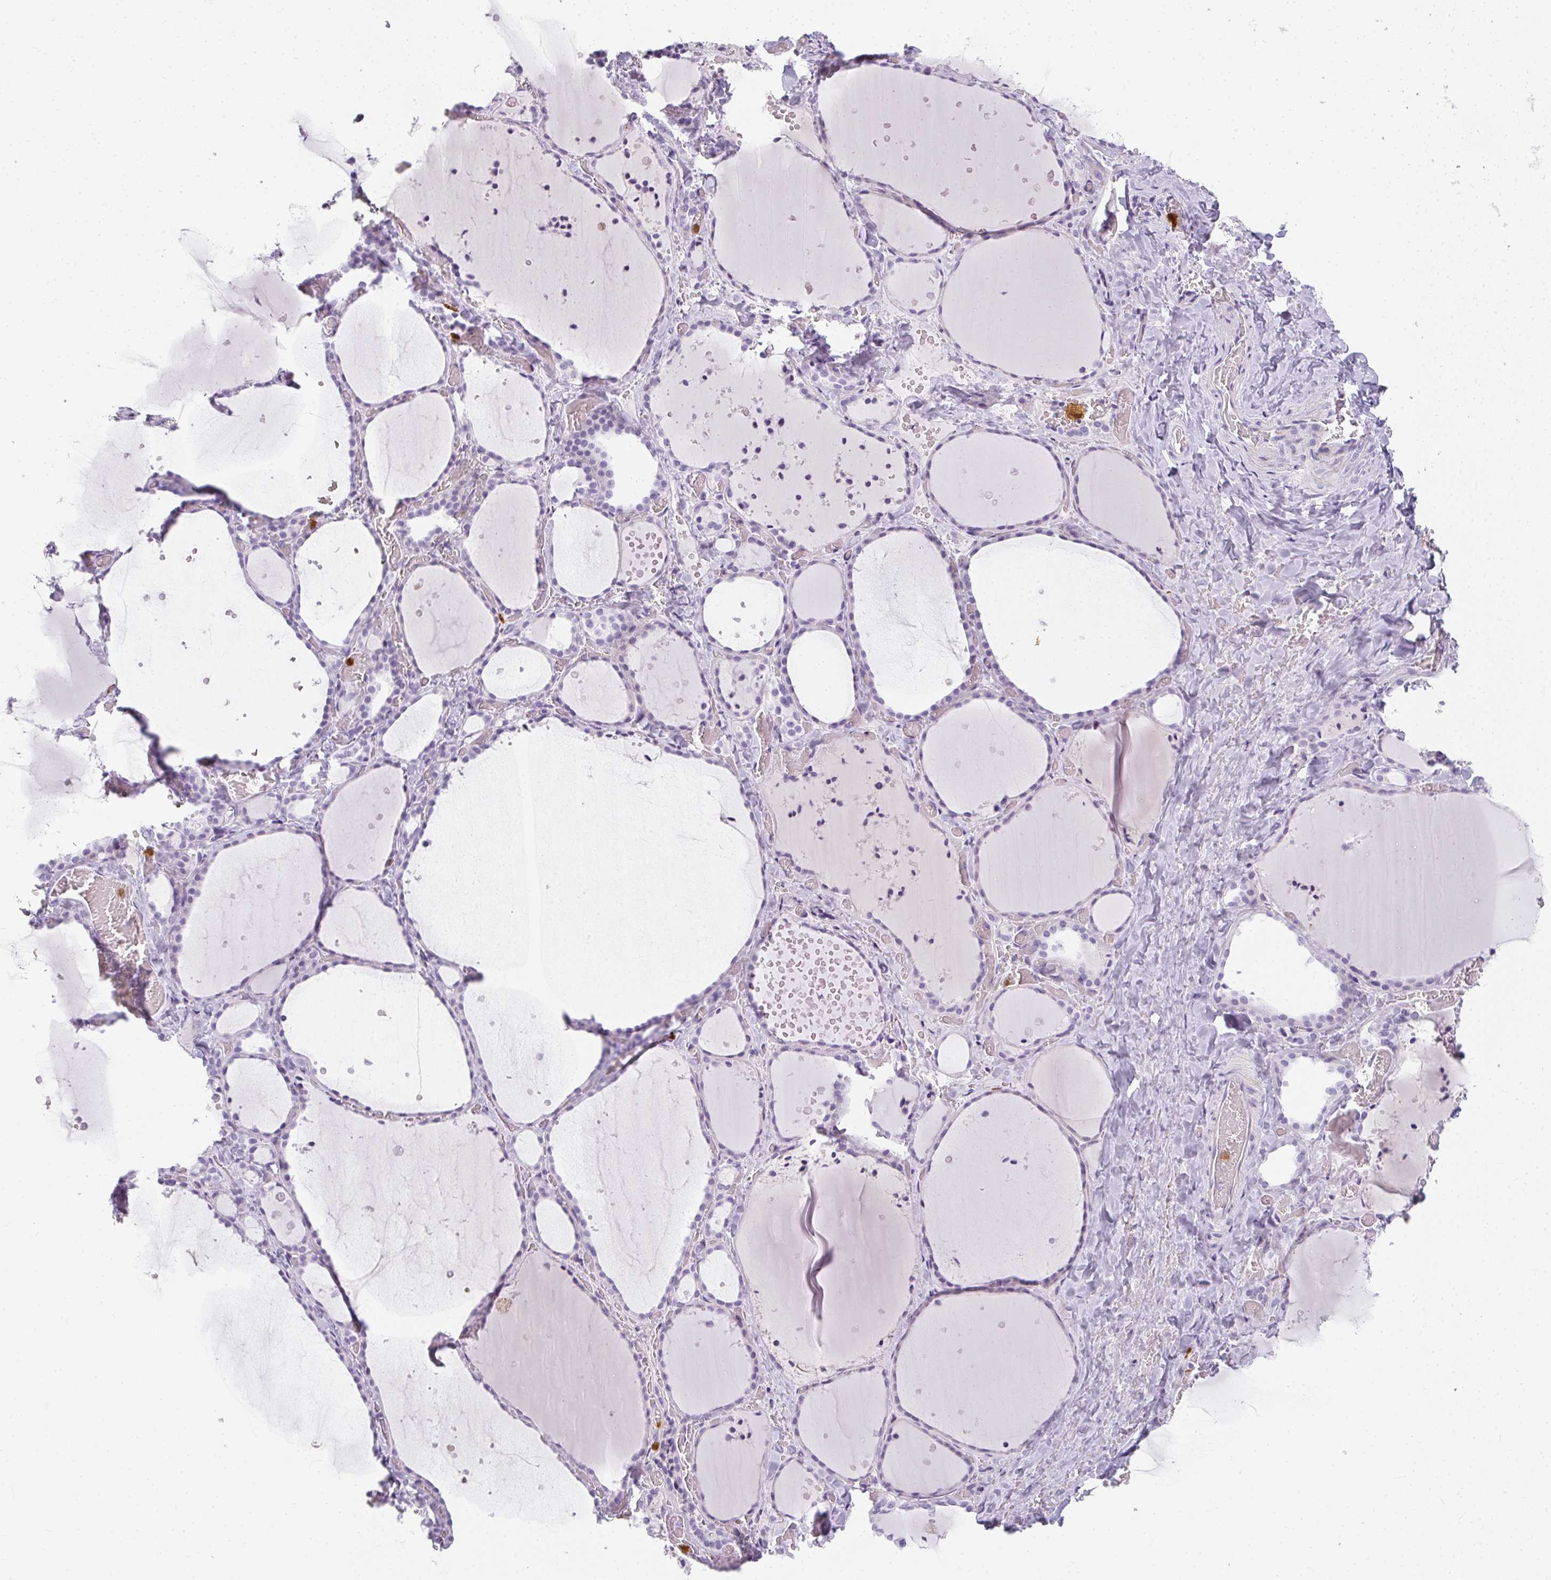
{"staining": {"intensity": "negative", "quantity": "none", "location": "none"}, "tissue": "thyroid gland", "cell_type": "Glandular cells", "image_type": "normal", "snomed": [{"axis": "morphology", "description": "Normal tissue, NOS"}, {"axis": "topography", "description": "Thyroid gland"}], "caption": "Normal thyroid gland was stained to show a protein in brown. There is no significant positivity in glandular cells.", "gene": "HK3", "patient": {"sex": "female", "age": 36}}